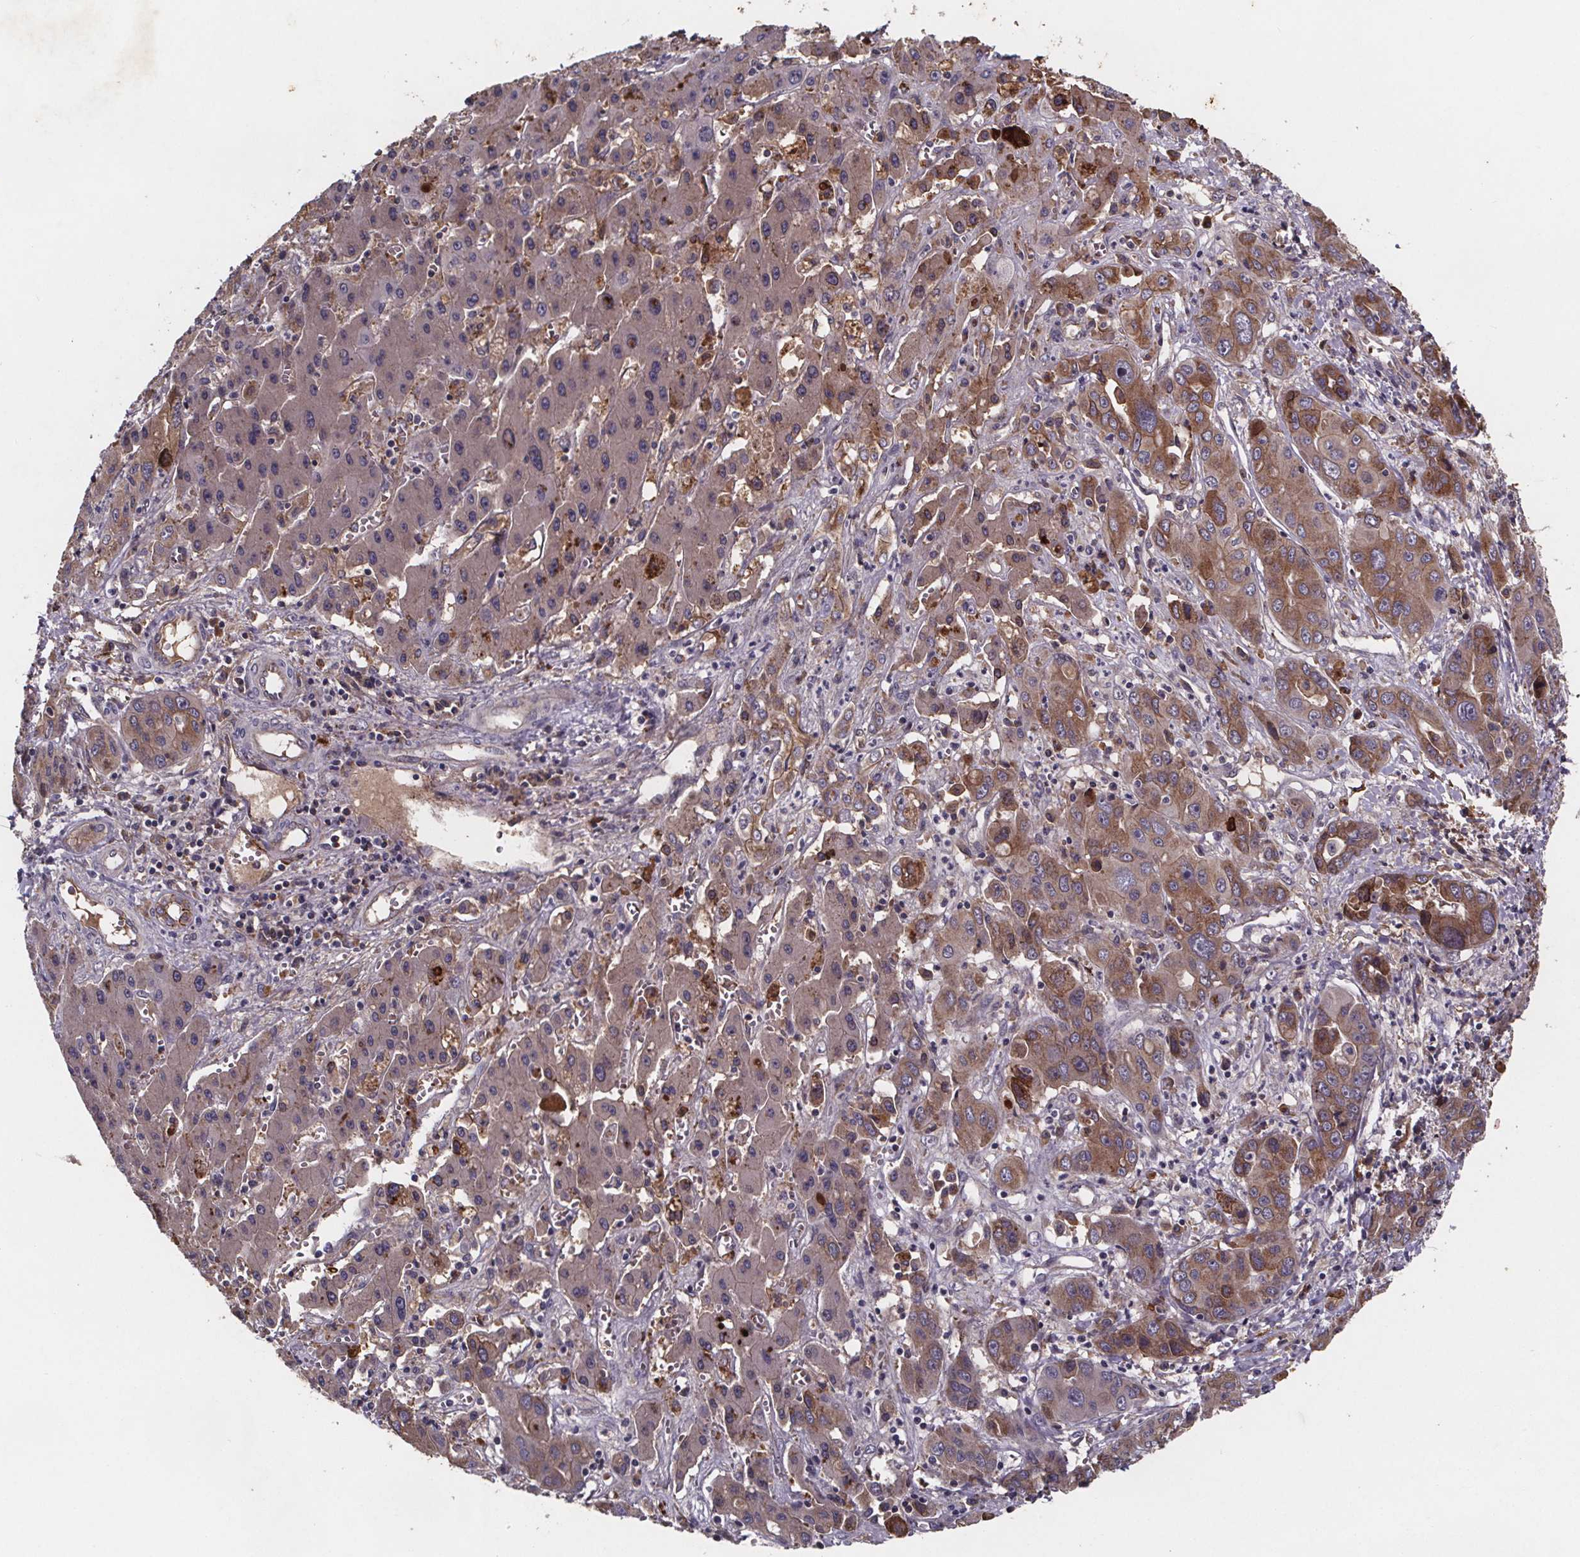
{"staining": {"intensity": "moderate", "quantity": "25%-75%", "location": "cytoplasmic/membranous"}, "tissue": "liver cancer", "cell_type": "Tumor cells", "image_type": "cancer", "snomed": [{"axis": "morphology", "description": "Cholangiocarcinoma"}, {"axis": "topography", "description": "Liver"}], "caption": "This image reveals immunohistochemistry staining of liver cancer (cholangiocarcinoma), with medium moderate cytoplasmic/membranous staining in about 25%-75% of tumor cells.", "gene": "FASTKD3", "patient": {"sex": "male", "age": 67}}